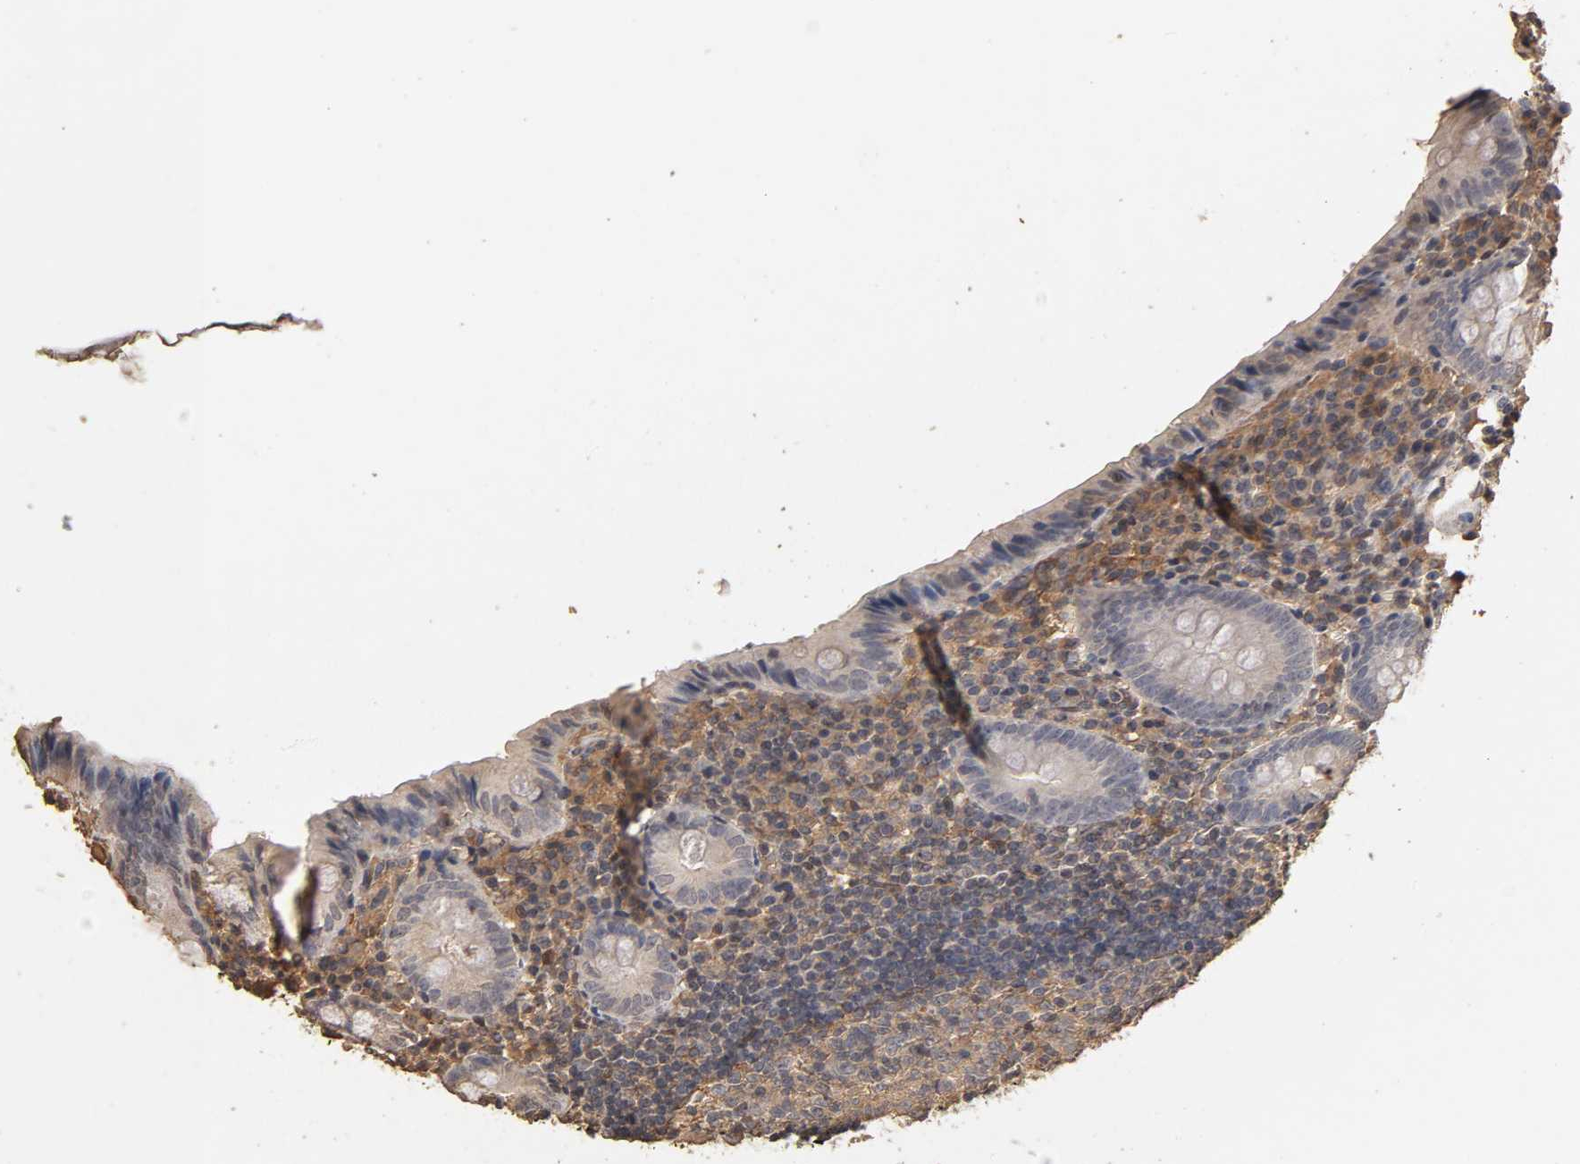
{"staining": {"intensity": "negative", "quantity": "none", "location": "none"}, "tissue": "appendix", "cell_type": "Glandular cells", "image_type": "normal", "snomed": [{"axis": "morphology", "description": "Normal tissue, NOS"}, {"axis": "topography", "description": "Appendix"}], "caption": "Protein analysis of unremarkable appendix demonstrates no significant staining in glandular cells. The staining was performed using DAB to visualize the protein expression in brown, while the nuclei were stained in blue with hematoxylin (Magnification: 20x).", "gene": "VSIG4", "patient": {"sex": "female", "age": 10}}